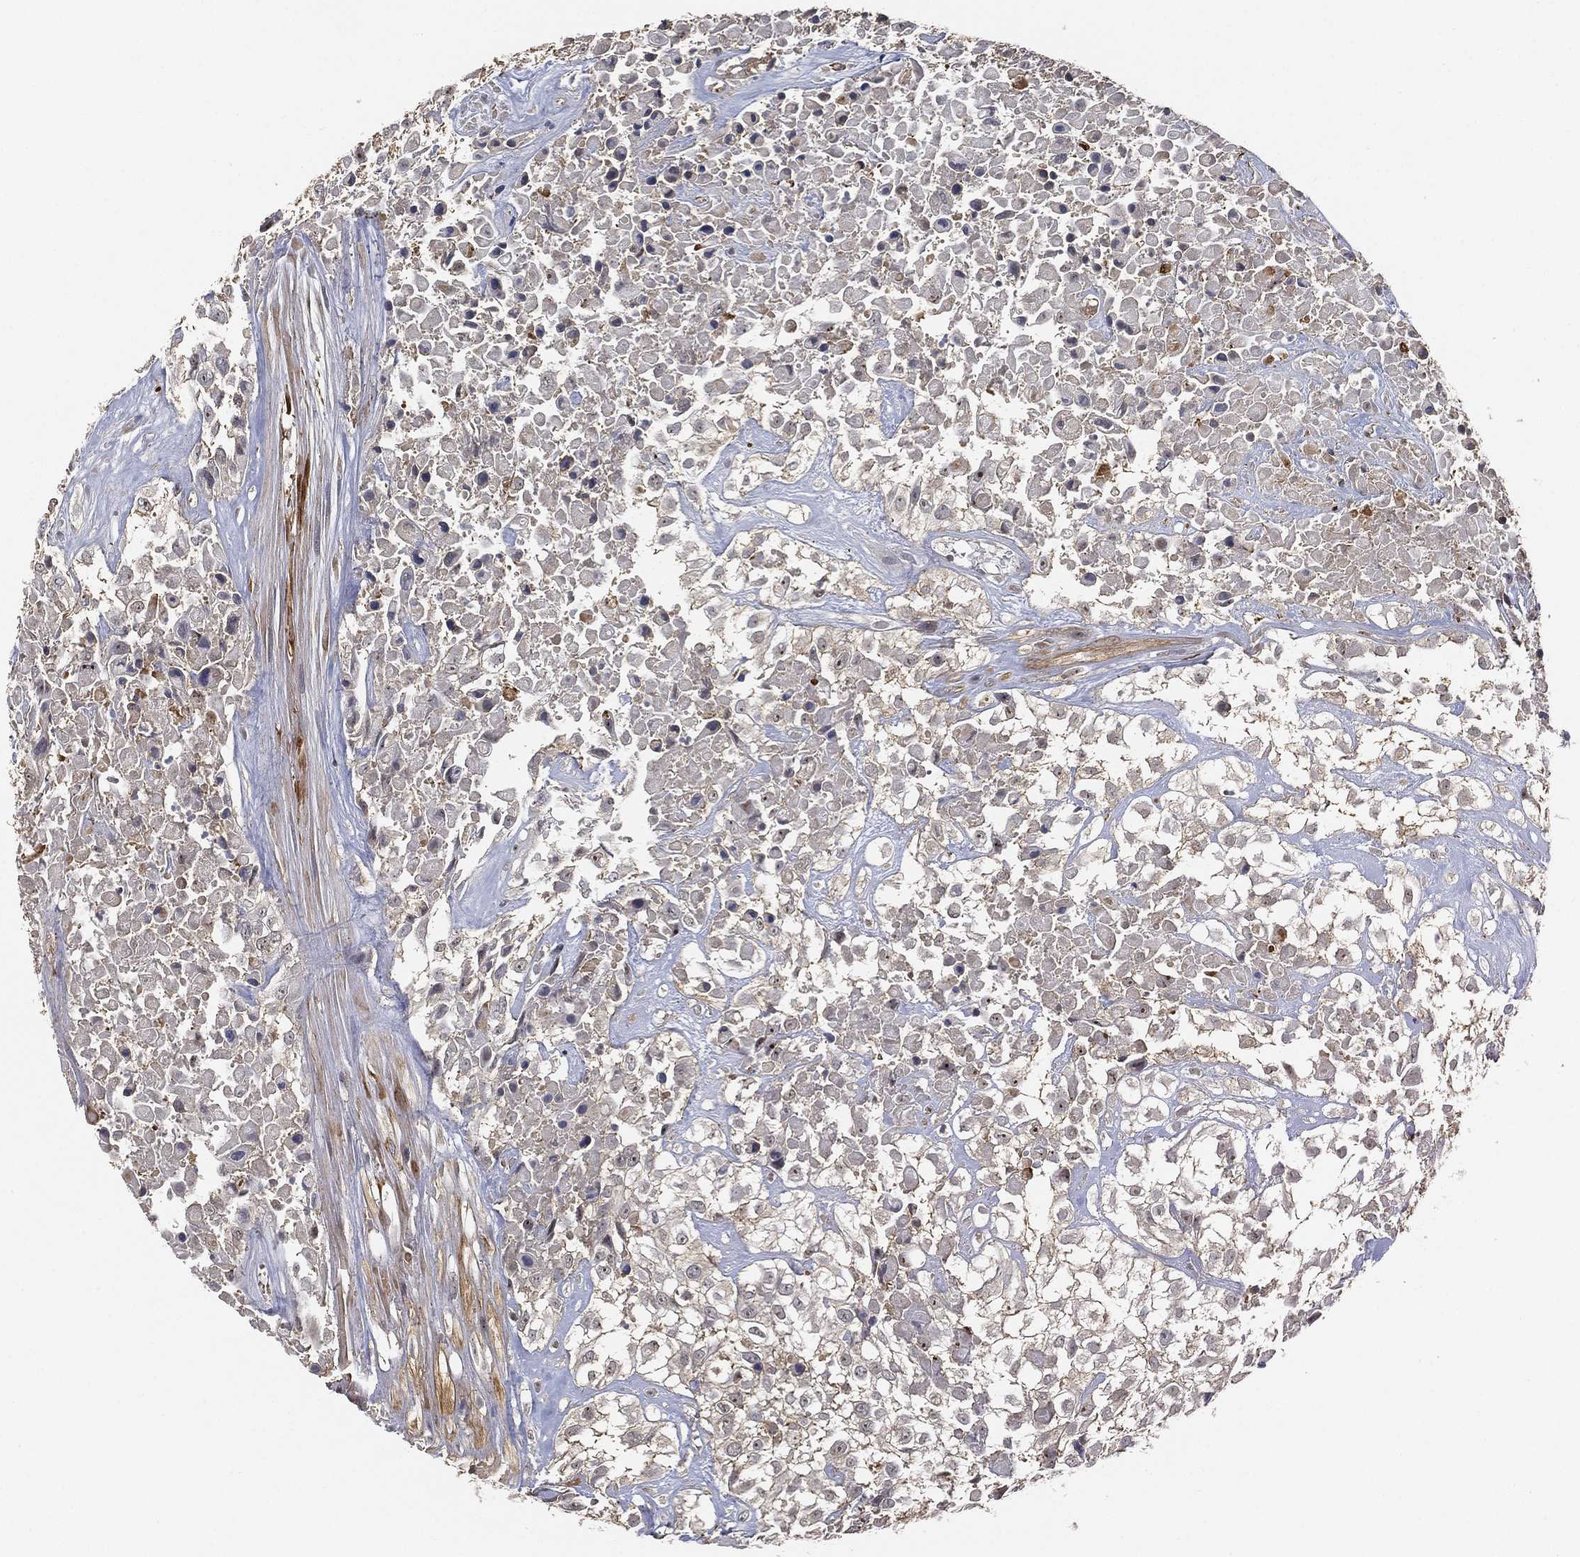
{"staining": {"intensity": "negative", "quantity": "none", "location": "none"}, "tissue": "urothelial cancer", "cell_type": "Tumor cells", "image_type": "cancer", "snomed": [{"axis": "morphology", "description": "Urothelial carcinoma, High grade"}, {"axis": "topography", "description": "Urinary bladder"}], "caption": "This micrograph is of high-grade urothelial carcinoma stained with immunohistochemistry to label a protein in brown with the nuclei are counter-stained blue. There is no positivity in tumor cells. (DAB immunohistochemistry (IHC) with hematoxylin counter stain).", "gene": "CRYL1", "patient": {"sex": "male", "age": 56}}